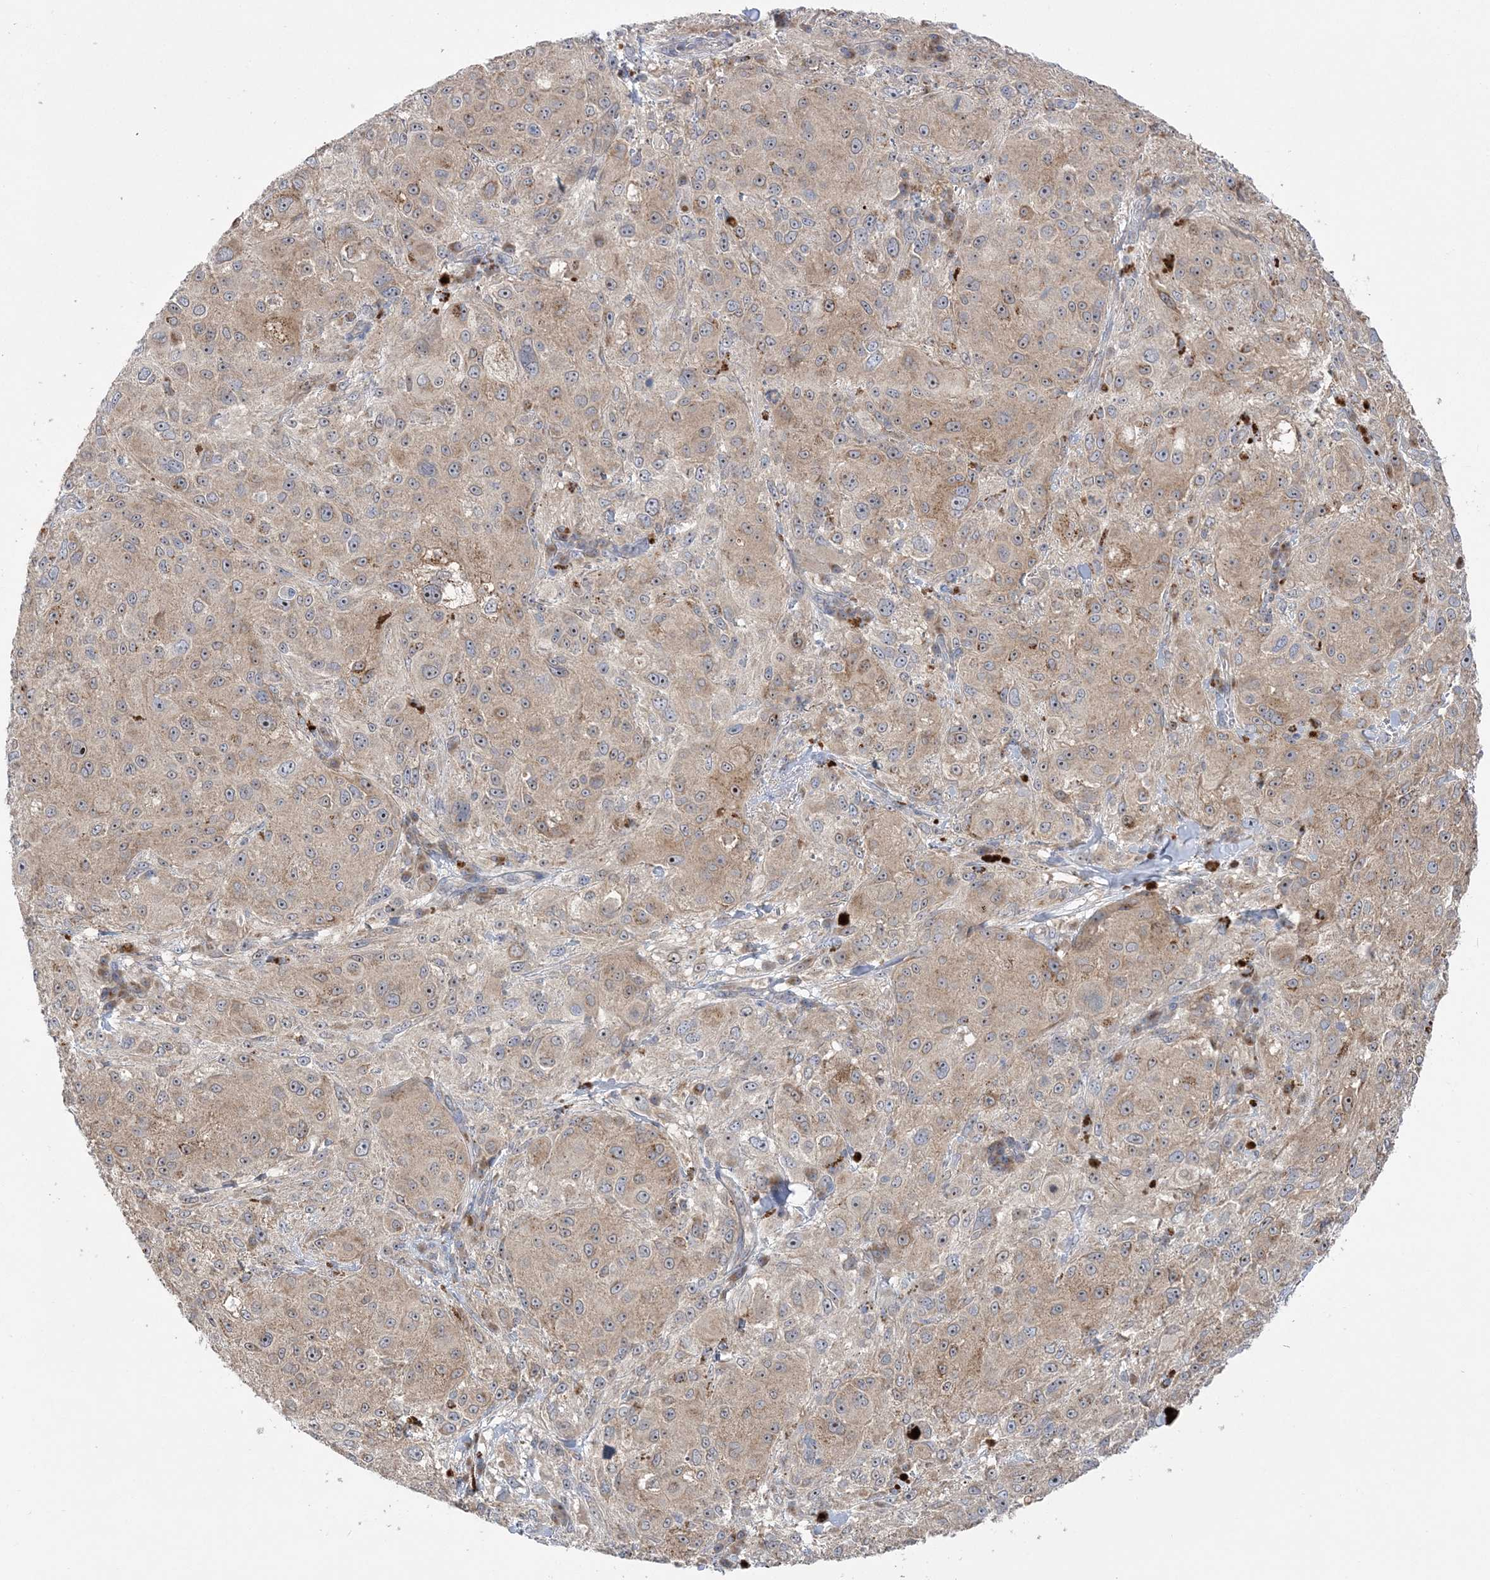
{"staining": {"intensity": "weak", "quantity": ">75%", "location": "cytoplasmic/membranous"}, "tissue": "melanoma", "cell_type": "Tumor cells", "image_type": "cancer", "snomed": [{"axis": "morphology", "description": "Necrosis, NOS"}, {"axis": "morphology", "description": "Malignant melanoma, NOS"}, {"axis": "topography", "description": "Skin"}], "caption": "Tumor cells reveal weak cytoplasmic/membranous staining in approximately >75% of cells in malignant melanoma.", "gene": "MMADHC", "patient": {"sex": "female", "age": 87}}